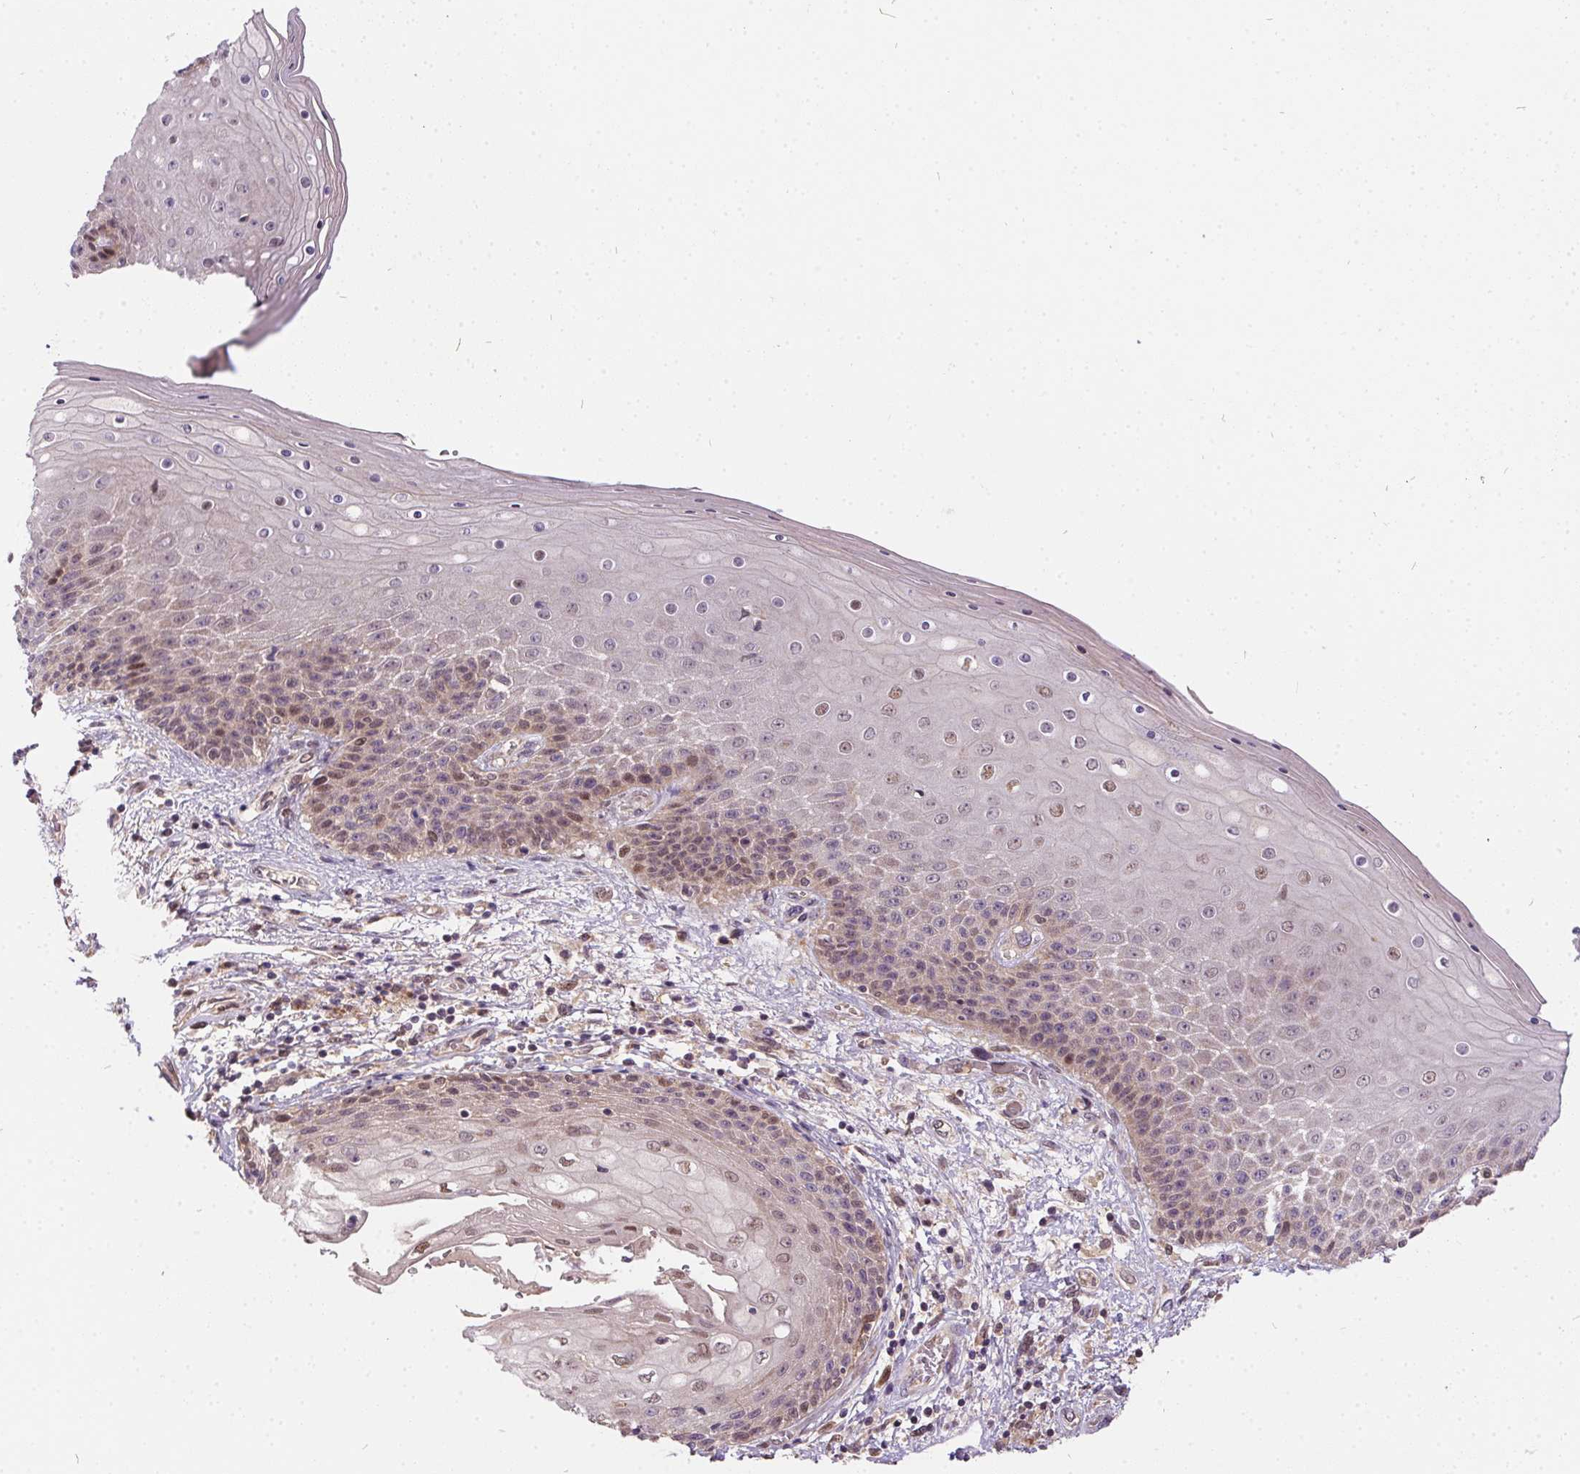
{"staining": {"intensity": "weak", "quantity": "<25%", "location": "nuclear"}, "tissue": "skin", "cell_type": "Epidermal cells", "image_type": "normal", "snomed": [{"axis": "morphology", "description": "Normal tissue, NOS"}, {"axis": "topography", "description": "Anal"}], "caption": "IHC image of benign skin stained for a protein (brown), which reveals no positivity in epidermal cells. (Immunohistochemistry (ihc), brightfield microscopy, high magnification).", "gene": "NUDT16", "patient": {"sex": "female", "age": 46}}